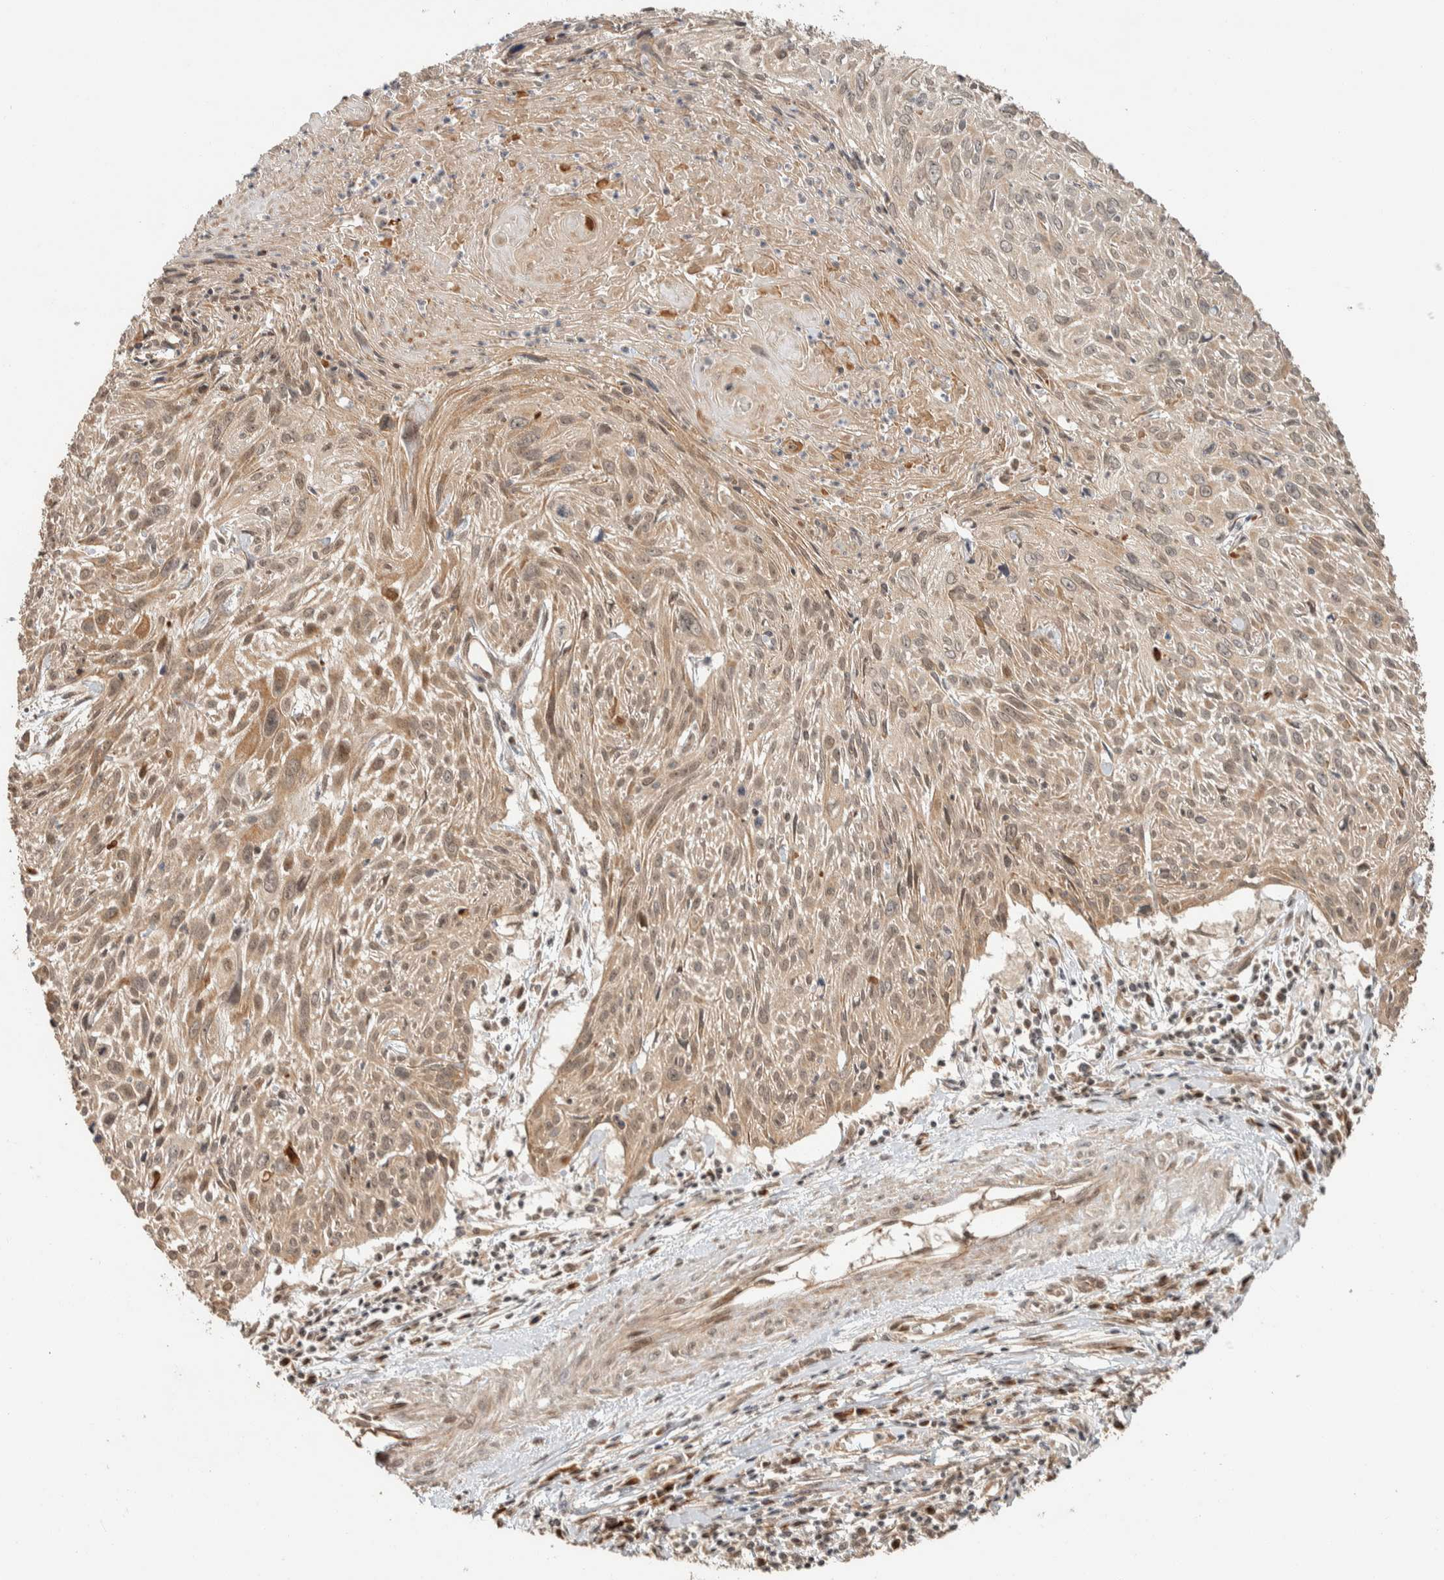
{"staining": {"intensity": "weak", "quantity": ">75%", "location": "cytoplasmic/membranous,nuclear"}, "tissue": "cervical cancer", "cell_type": "Tumor cells", "image_type": "cancer", "snomed": [{"axis": "morphology", "description": "Squamous cell carcinoma, NOS"}, {"axis": "topography", "description": "Cervix"}], "caption": "Cervical cancer was stained to show a protein in brown. There is low levels of weak cytoplasmic/membranous and nuclear positivity in approximately >75% of tumor cells.", "gene": "ZBTB2", "patient": {"sex": "female", "age": 51}}